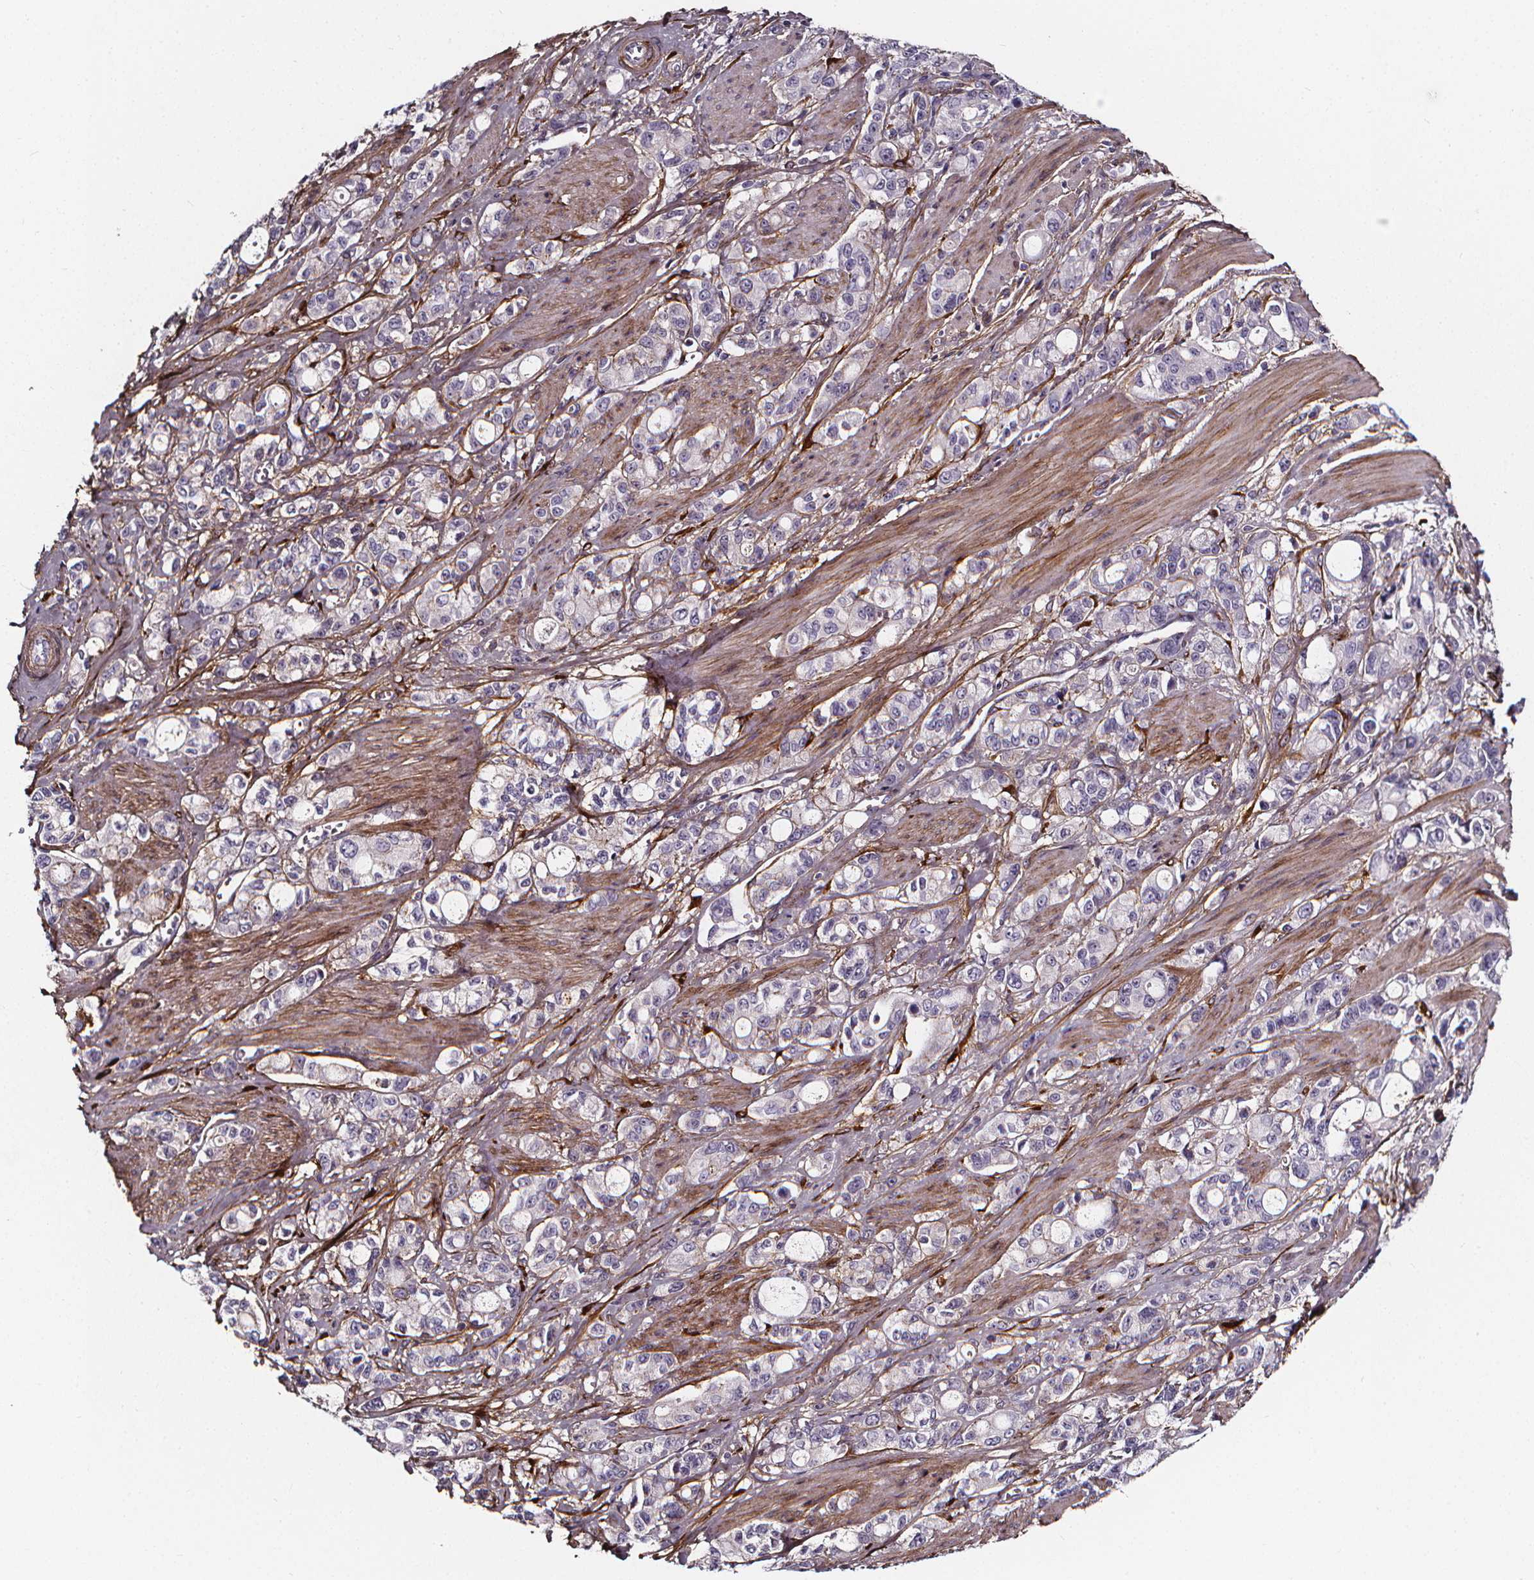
{"staining": {"intensity": "negative", "quantity": "none", "location": "none"}, "tissue": "stomach cancer", "cell_type": "Tumor cells", "image_type": "cancer", "snomed": [{"axis": "morphology", "description": "Adenocarcinoma, NOS"}, {"axis": "topography", "description": "Stomach"}], "caption": "Immunohistochemical staining of human stomach adenocarcinoma demonstrates no significant positivity in tumor cells. (DAB (3,3'-diaminobenzidine) immunohistochemistry (IHC), high magnification).", "gene": "AEBP1", "patient": {"sex": "male", "age": 63}}